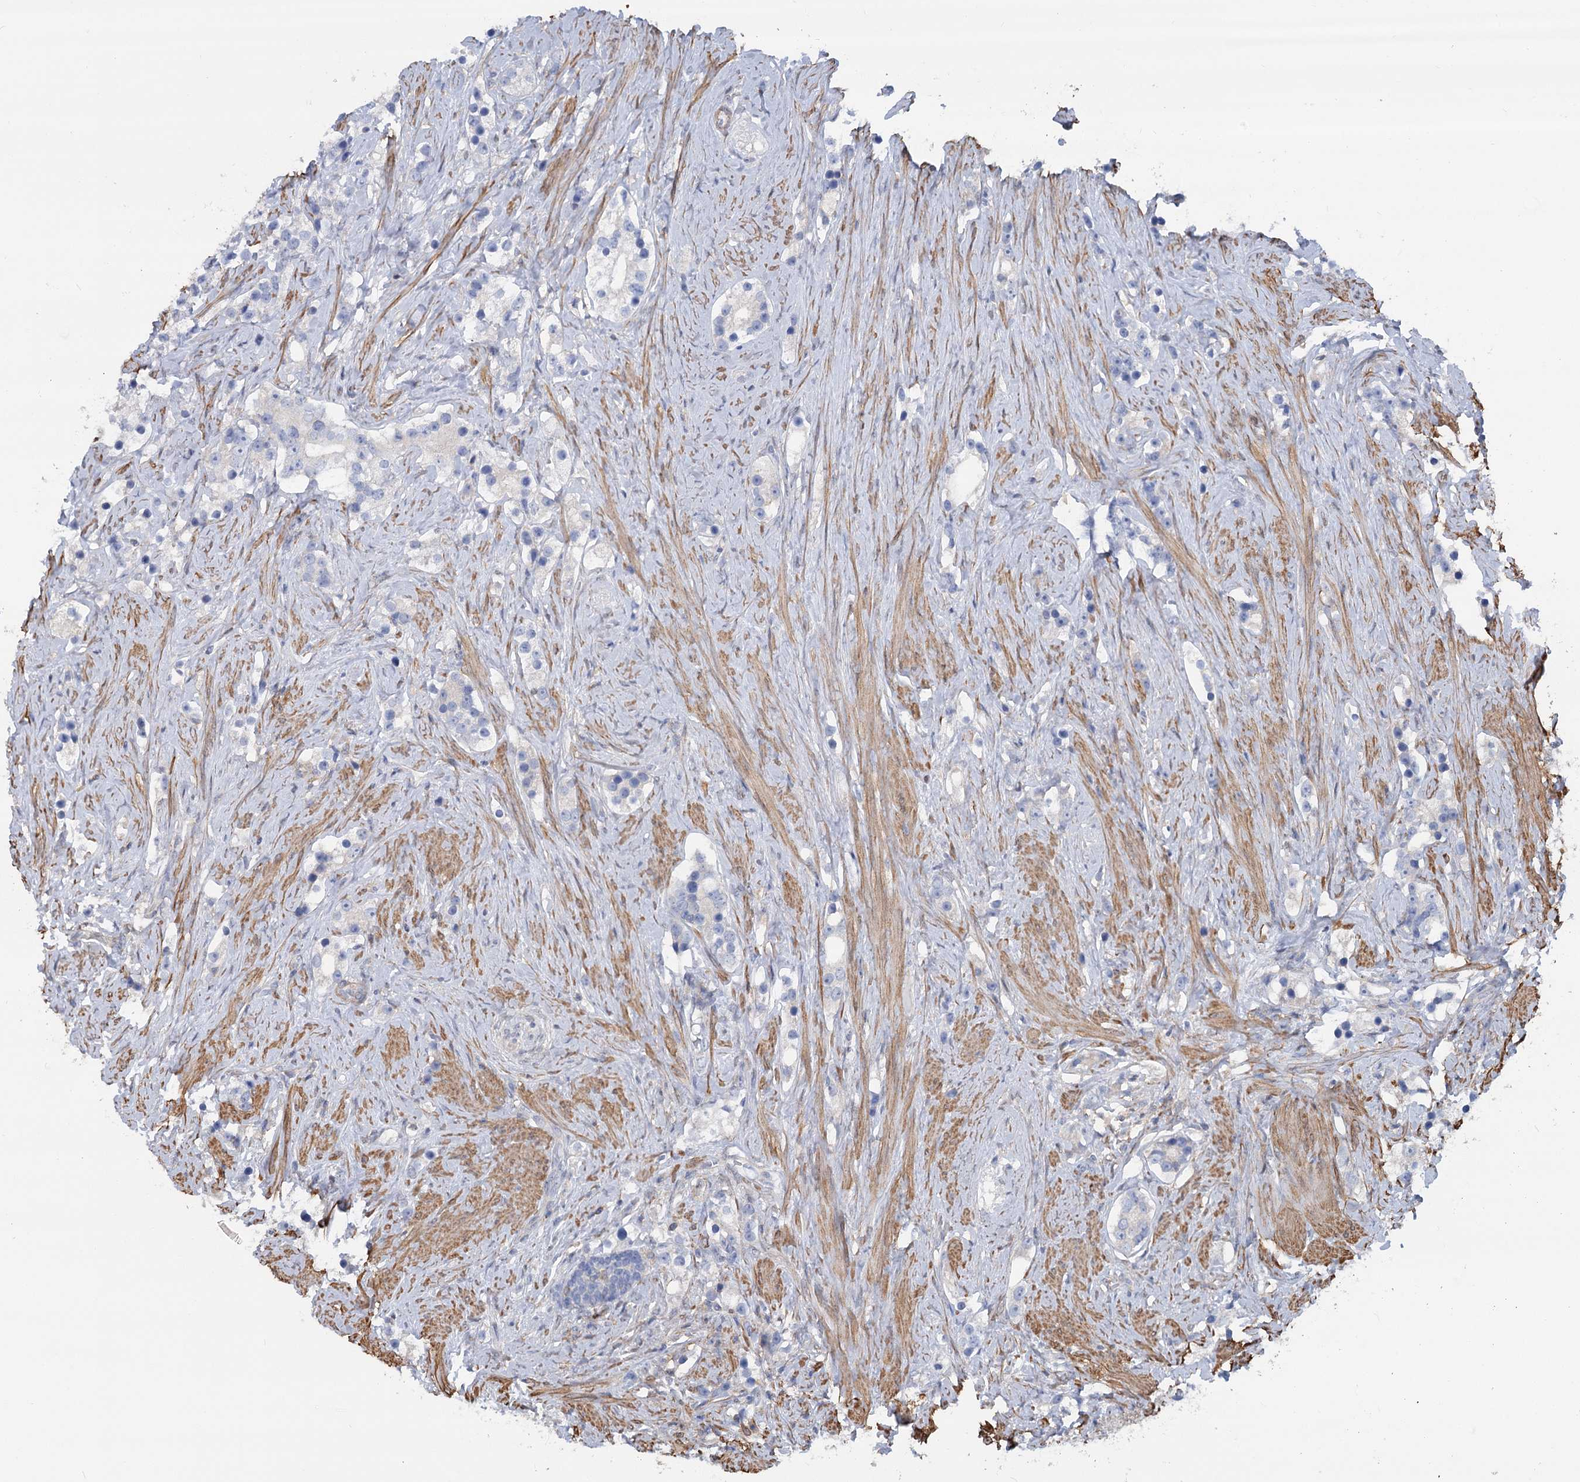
{"staining": {"intensity": "negative", "quantity": "none", "location": "none"}, "tissue": "prostate cancer", "cell_type": "Tumor cells", "image_type": "cancer", "snomed": [{"axis": "morphology", "description": "Adenocarcinoma, High grade"}, {"axis": "topography", "description": "Prostate"}], "caption": "A histopathology image of human prostate cancer (adenocarcinoma (high-grade)) is negative for staining in tumor cells. (Immunohistochemistry, brightfield microscopy, high magnification).", "gene": "LARP1B", "patient": {"sex": "male", "age": 63}}